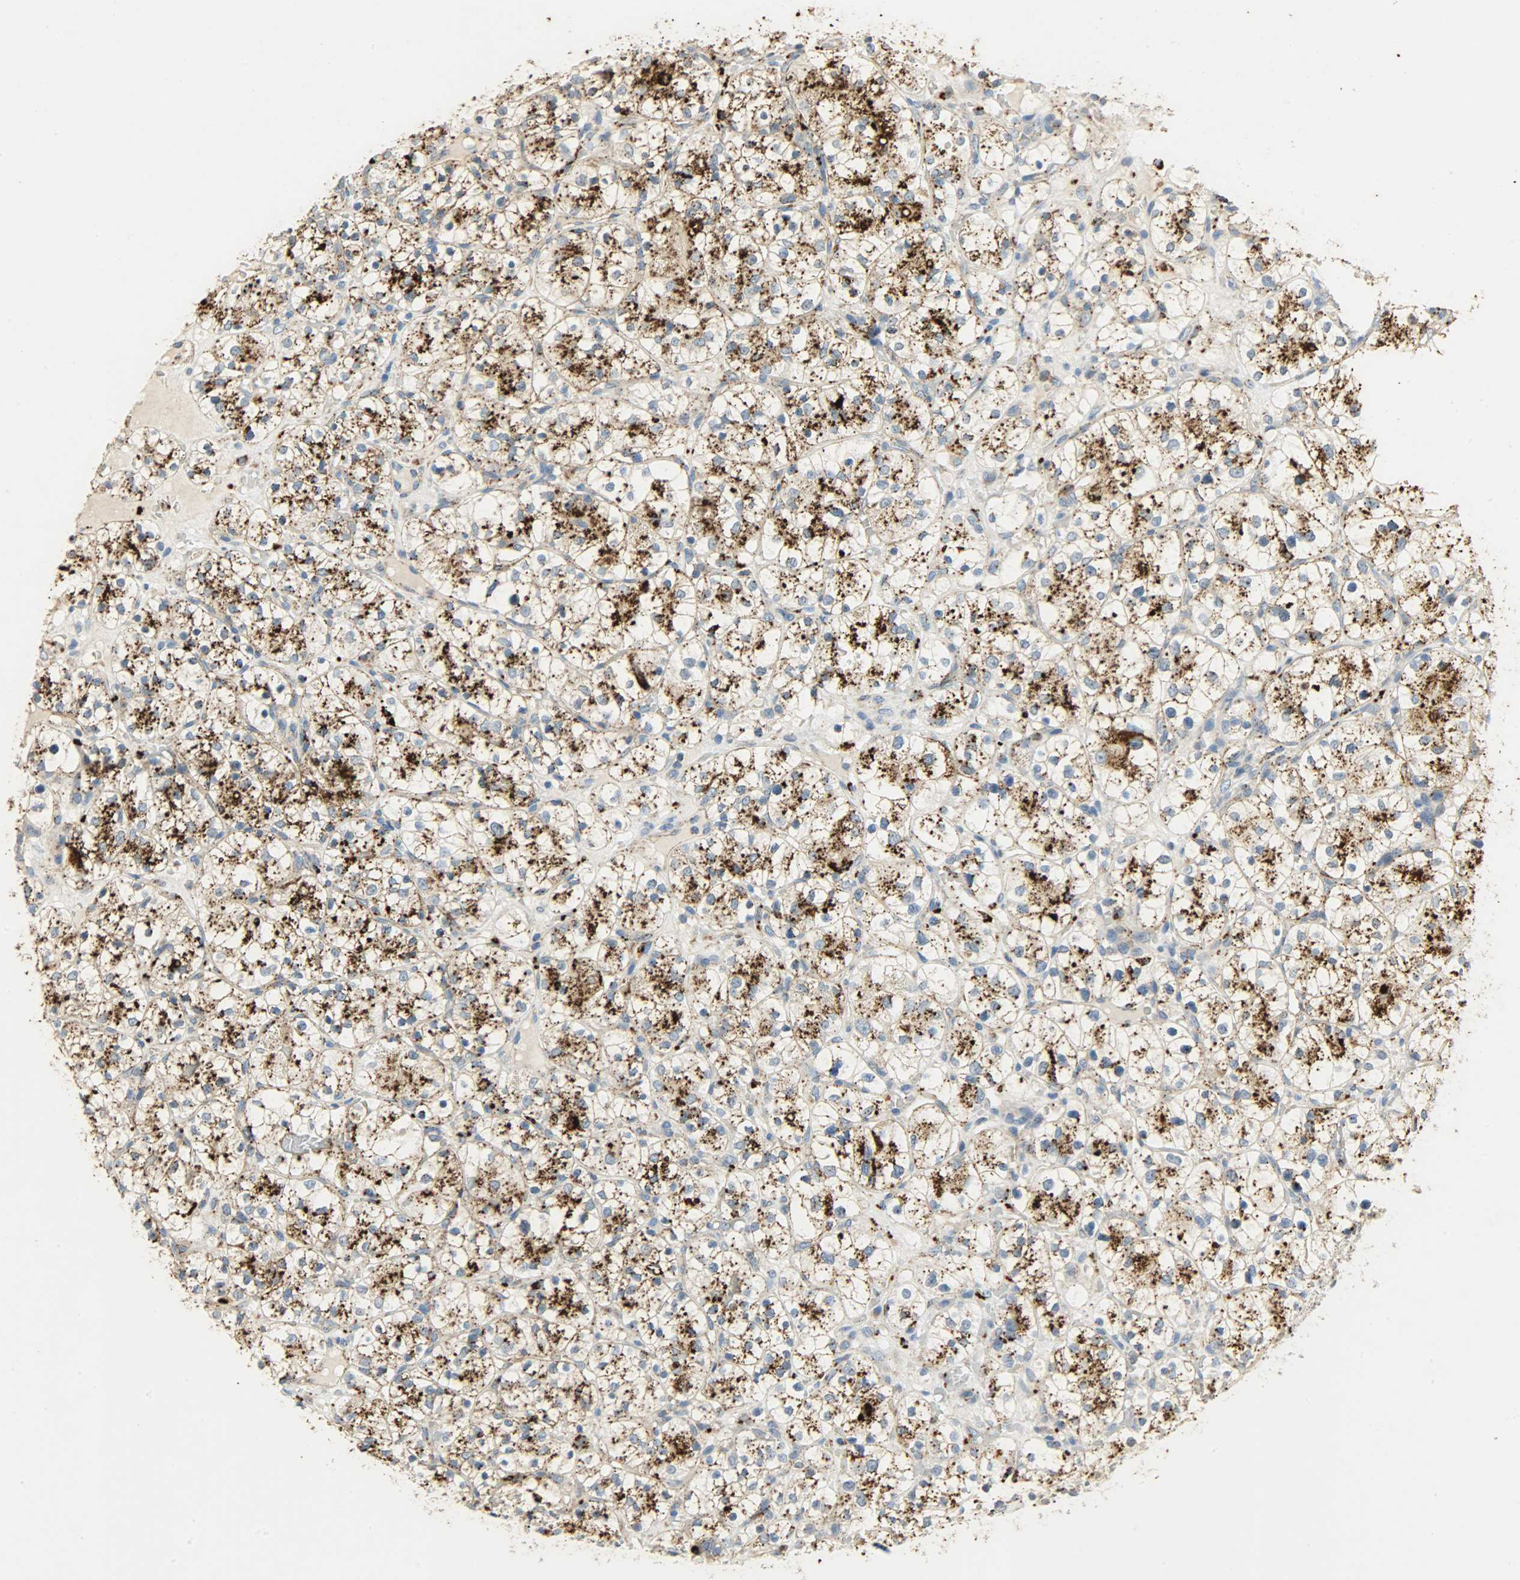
{"staining": {"intensity": "strong", "quantity": "25%-75%", "location": "cytoplasmic/membranous"}, "tissue": "renal cancer", "cell_type": "Tumor cells", "image_type": "cancer", "snomed": [{"axis": "morphology", "description": "Adenocarcinoma, NOS"}, {"axis": "topography", "description": "Kidney"}], "caption": "High-power microscopy captured an immunohistochemistry (IHC) micrograph of adenocarcinoma (renal), revealing strong cytoplasmic/membranous expression in about 25%-75% of tumor cells.", "gene": "ASAH1", "patient": {"sex": "female", "age": 60}}